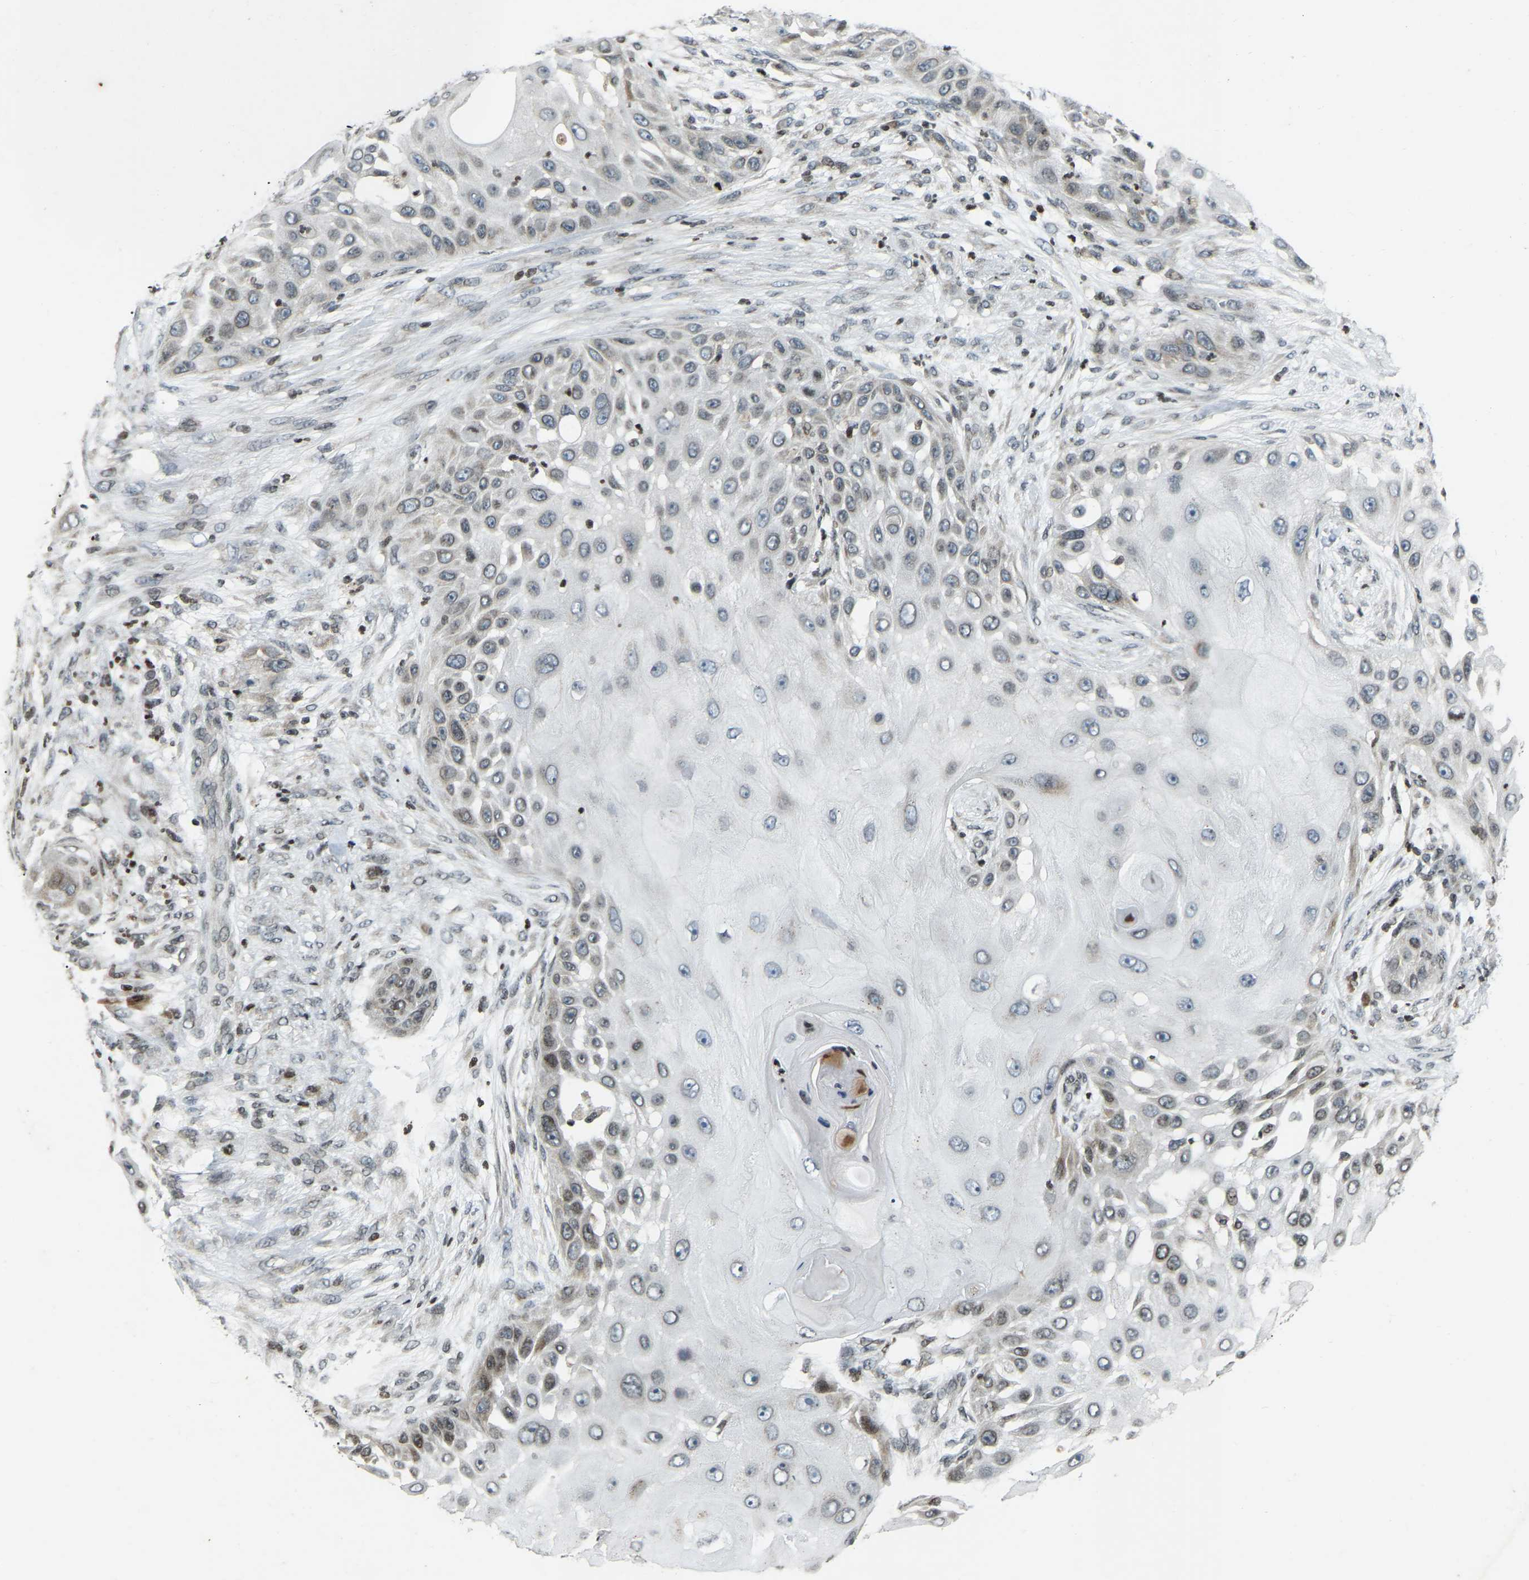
{"staining": {"intensity": "moderate", "quantity": "<25%", "location": "nuclear"}, "tissue": "skin cancer", "cell_type": "Tumor cells", "image_type": "cancer", "snomed": [{"axis": "morphology", "description": "Squamous cell carcinoma, NOS"}, {"axis": "topography", "description": "Skin"}], "caption": "Skin cancer stained with DAB immunohistochemistry demonstrates low levels of moderate nuclear positivity in about <25% of tumor cells. The staining is performed using DAB brown chromogen to label protein expression. The nuclei are counter-stained blue using hematoxylin.", "gene": "PARL", "patient": {"sex": "female", "age": 44}}